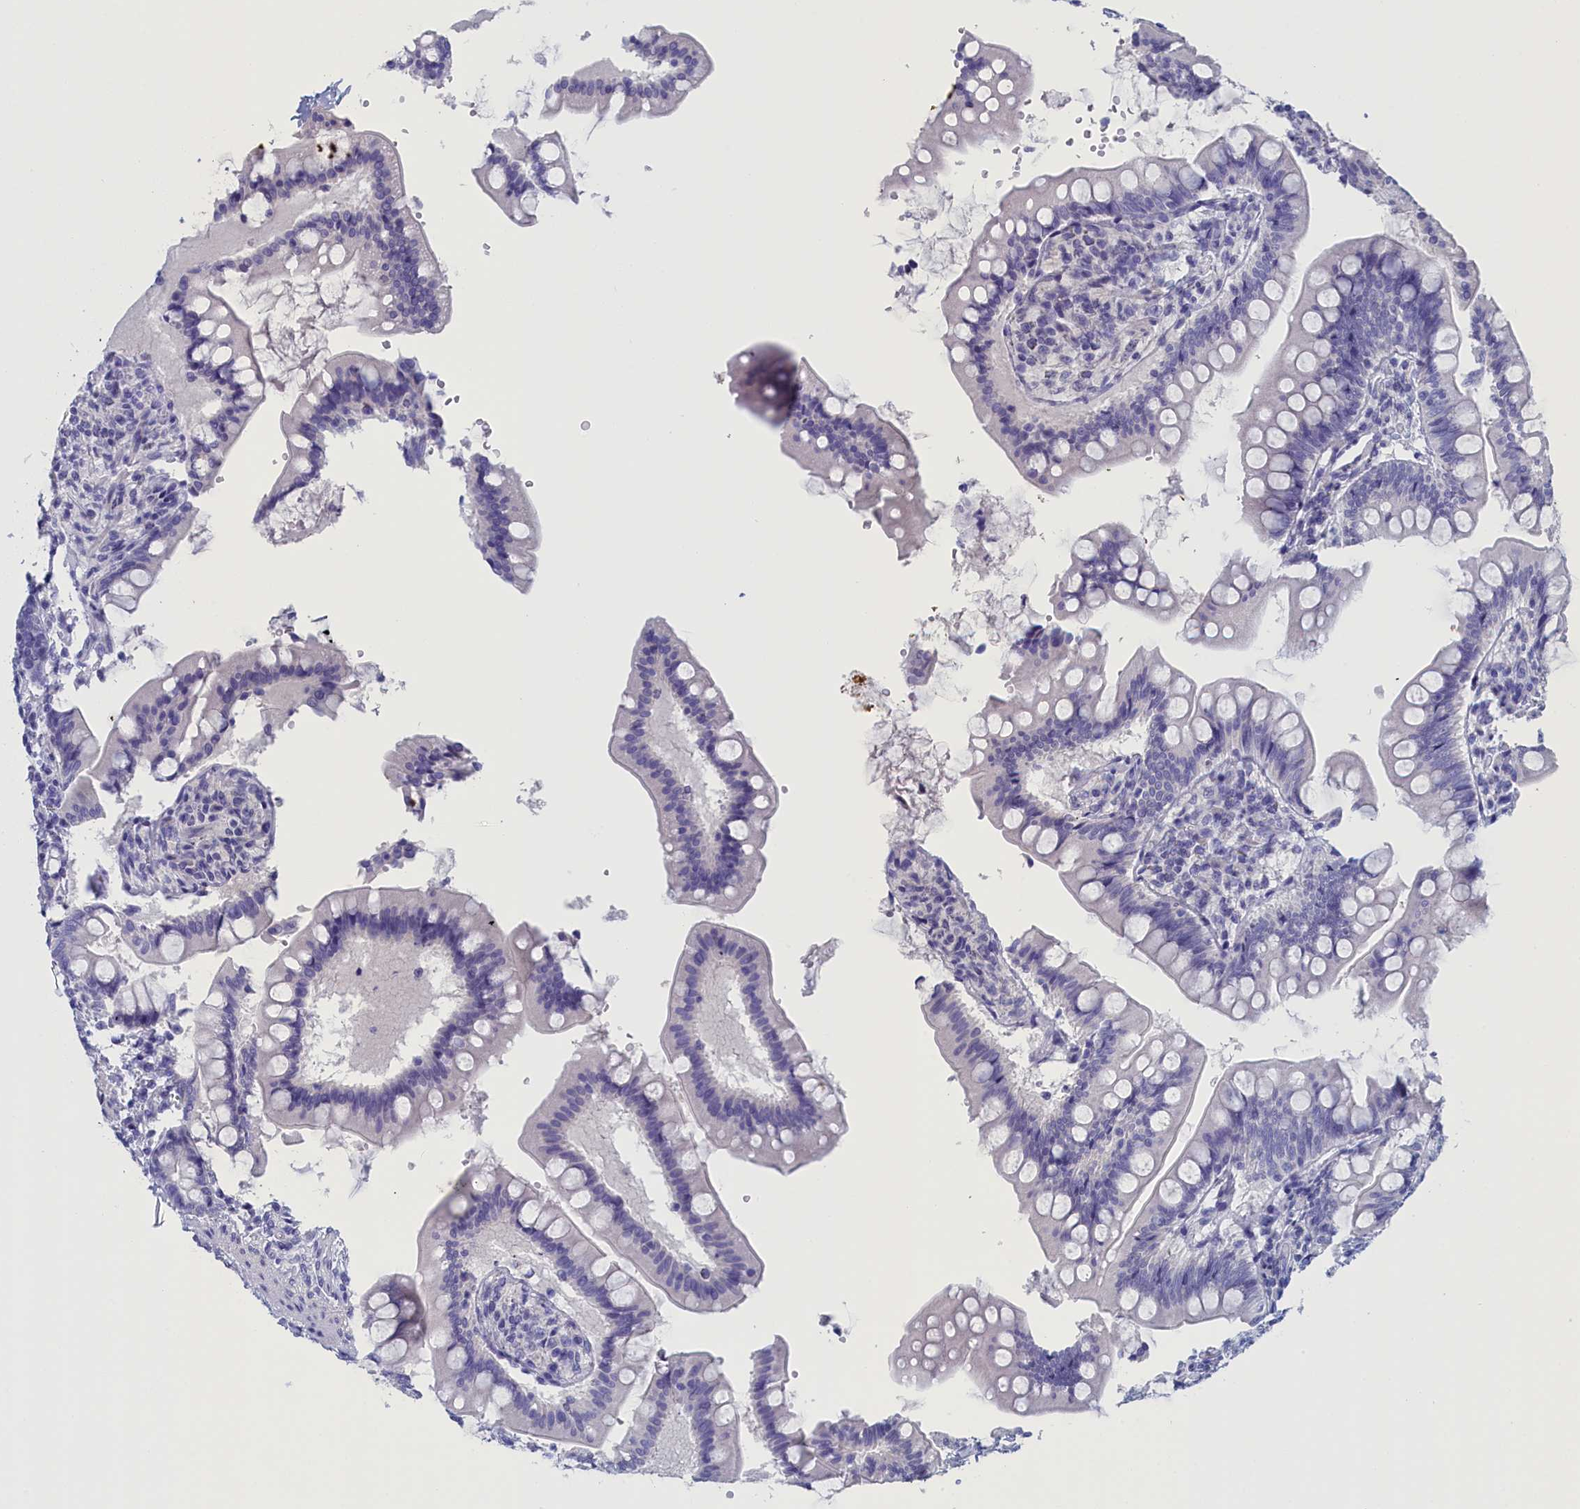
{"staining": {"intensity": "negative", "quantity": "none", "location": "none"}, "tissue": "small intestine", "cell_type": "Glandular cells", "image_type": "normal", "snomed": [{"axis": "morphology", "description": "Normal tissue, NOS"}, {"axis": "topography", "description": "Small intestine"}], "caption": "Photomicrograph shows no significant protein positivity in glandular cells of normal small intestine. The staining is performed using DAB (3,3'-diaminobenzidine) brown chromogen with nuclei counter-stained in using hematoxylin.", "gene": "ANKRD2", "patient": {"sex": "male", "age": 7}}